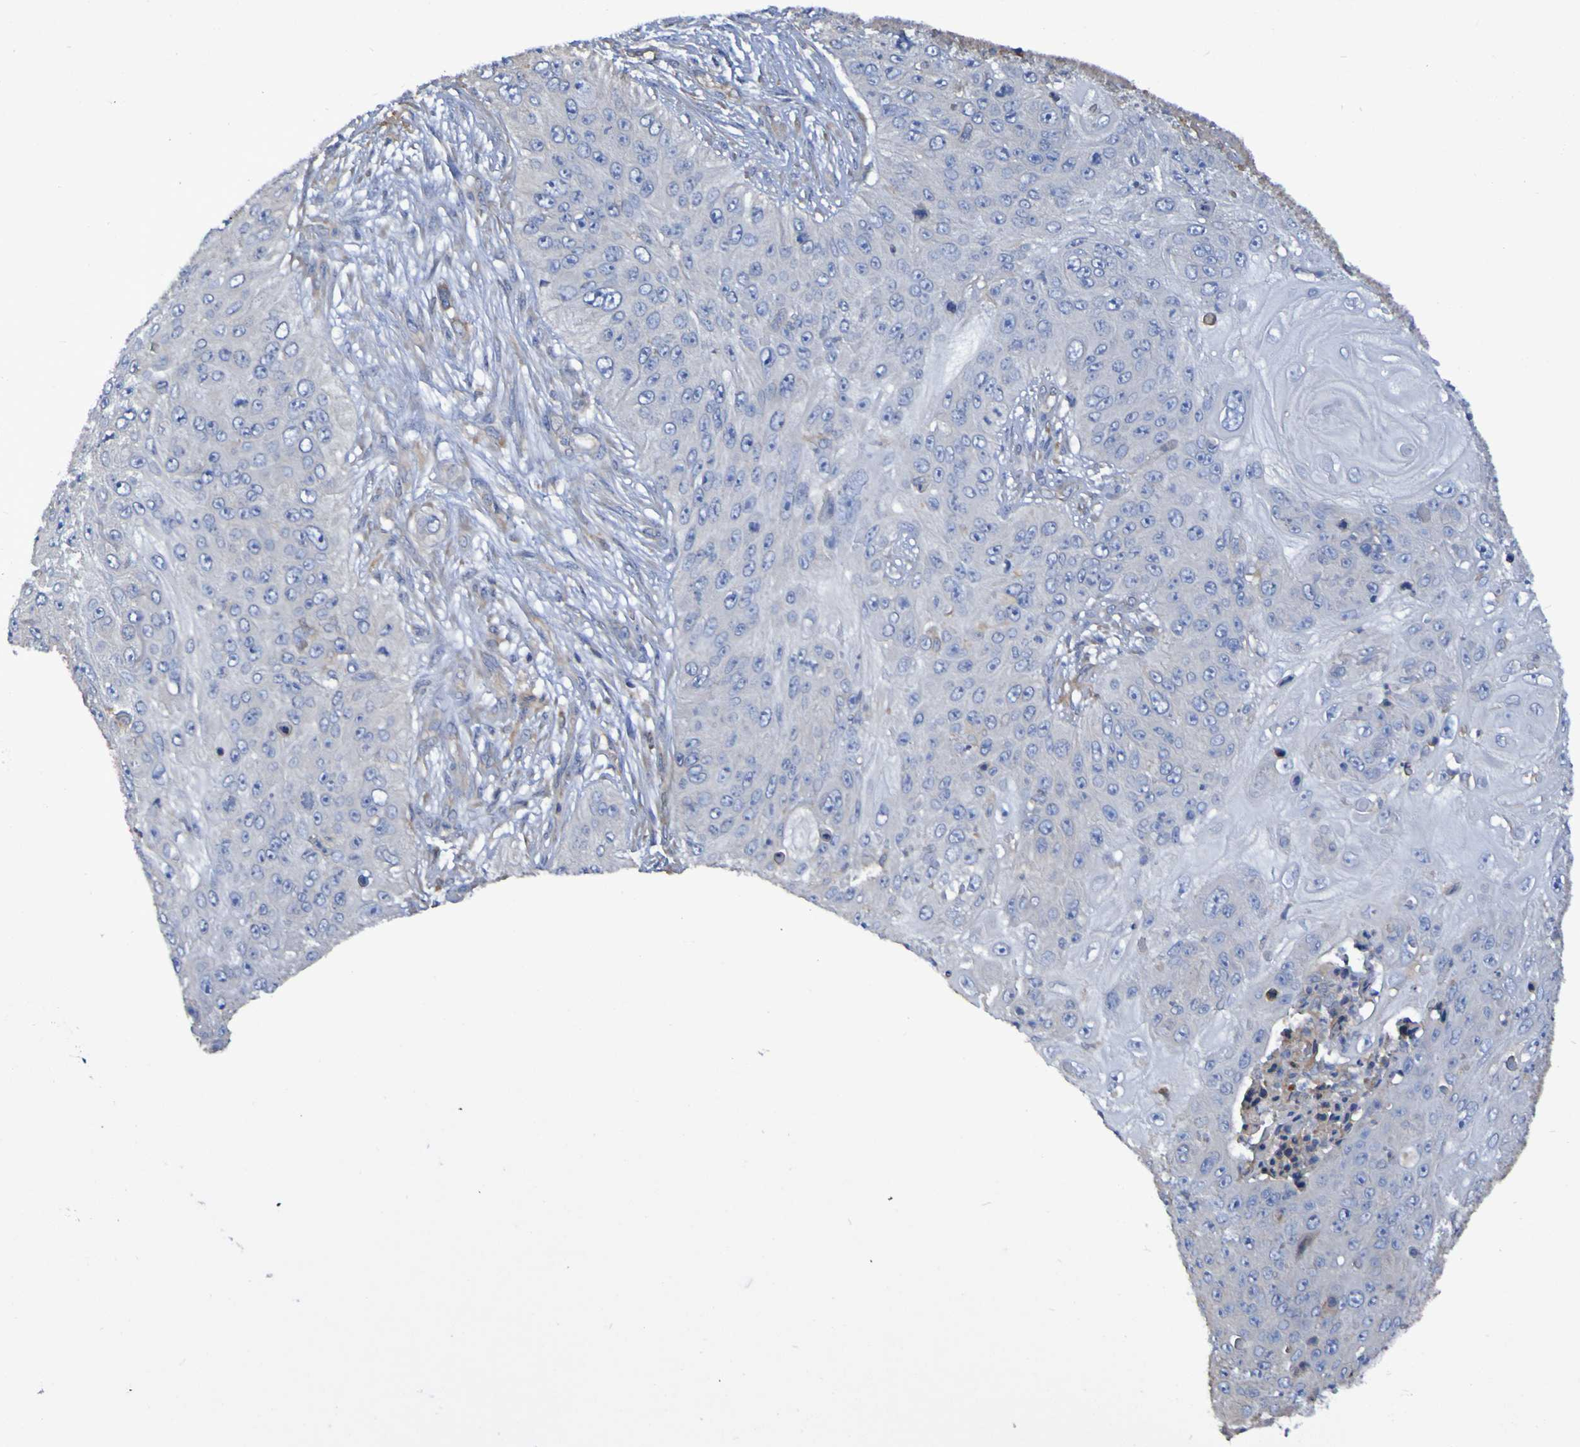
{"staining": {"intensity": "negative", "quantity": "none", "location": "none"}, "tissue": "skin cancer", "cell_type": "Tumor cells", "image_type": "cancer", "snomed": [{"axis": "morphology", "description": "Squamous cell carcinoma, NOS"}, {"axis": "topography", "description": "Skin"}], "caption": "Immunohistochemical staining of human skin cancer (squamous cell carcinoma) exhibits no significant expression in tumor cells.", "gene": "SYNJ1", "patient": {"sex": "female", "age": 80}}